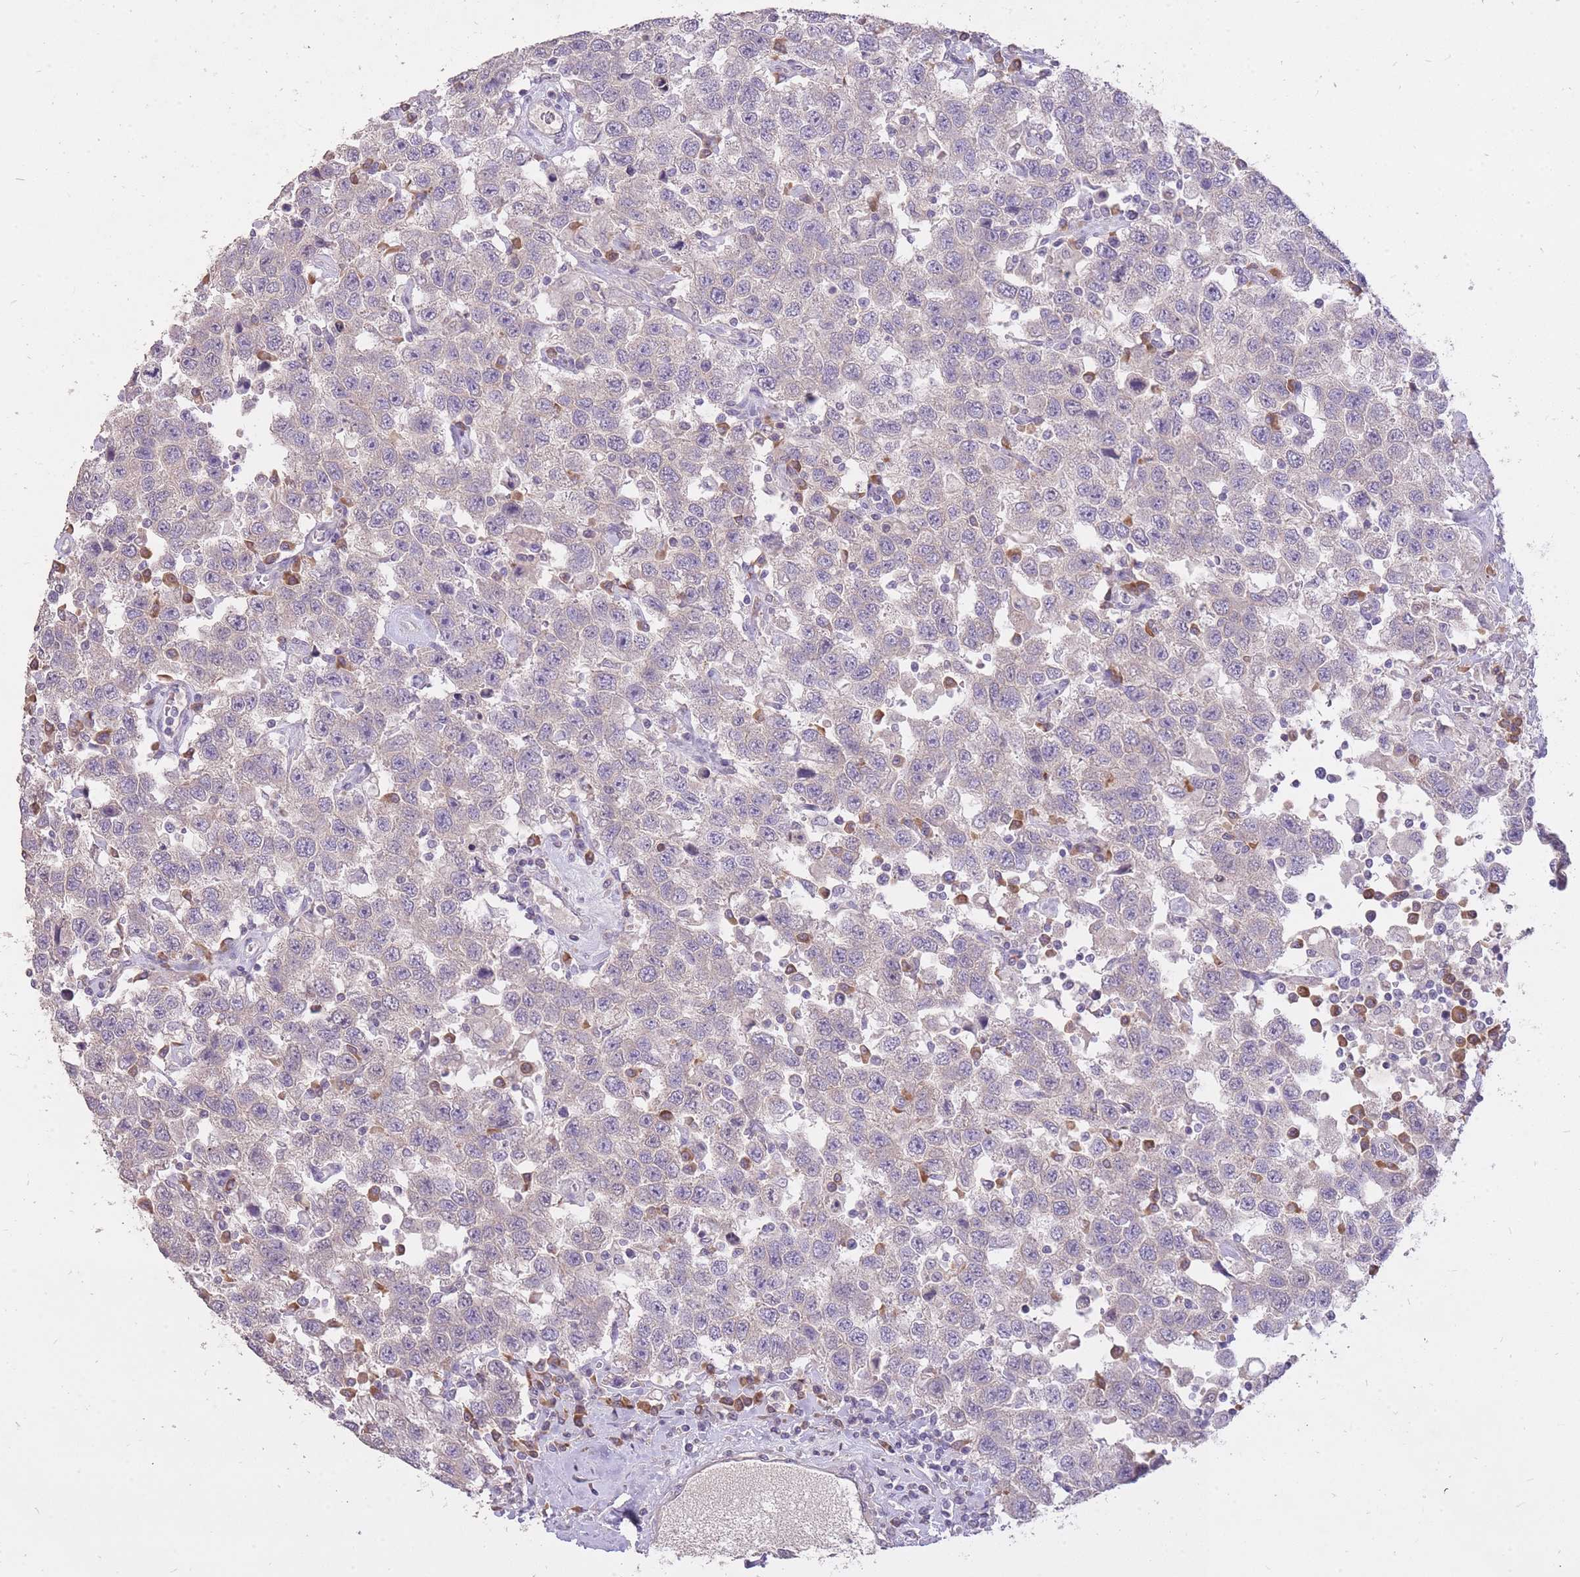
{"staining": {"intensity": "negative", "quantity": "none", "location": "none"}, "tissue": "testis cancer", "cell_type": "Tumor cells", "image_type": "cancer", "snomed": [{"axis": "morphology", "description": "Seminoma, NOS"}, {"axis": "topography", "description": "Testis"}], "caption": "IHC photomicrograph of human testis cancer (seminoma) stained for a protein (brown), which exhibits no expression in tumor cells.", "gene": "FRG2C", "patient": {"sex": "male", "age": 41}}